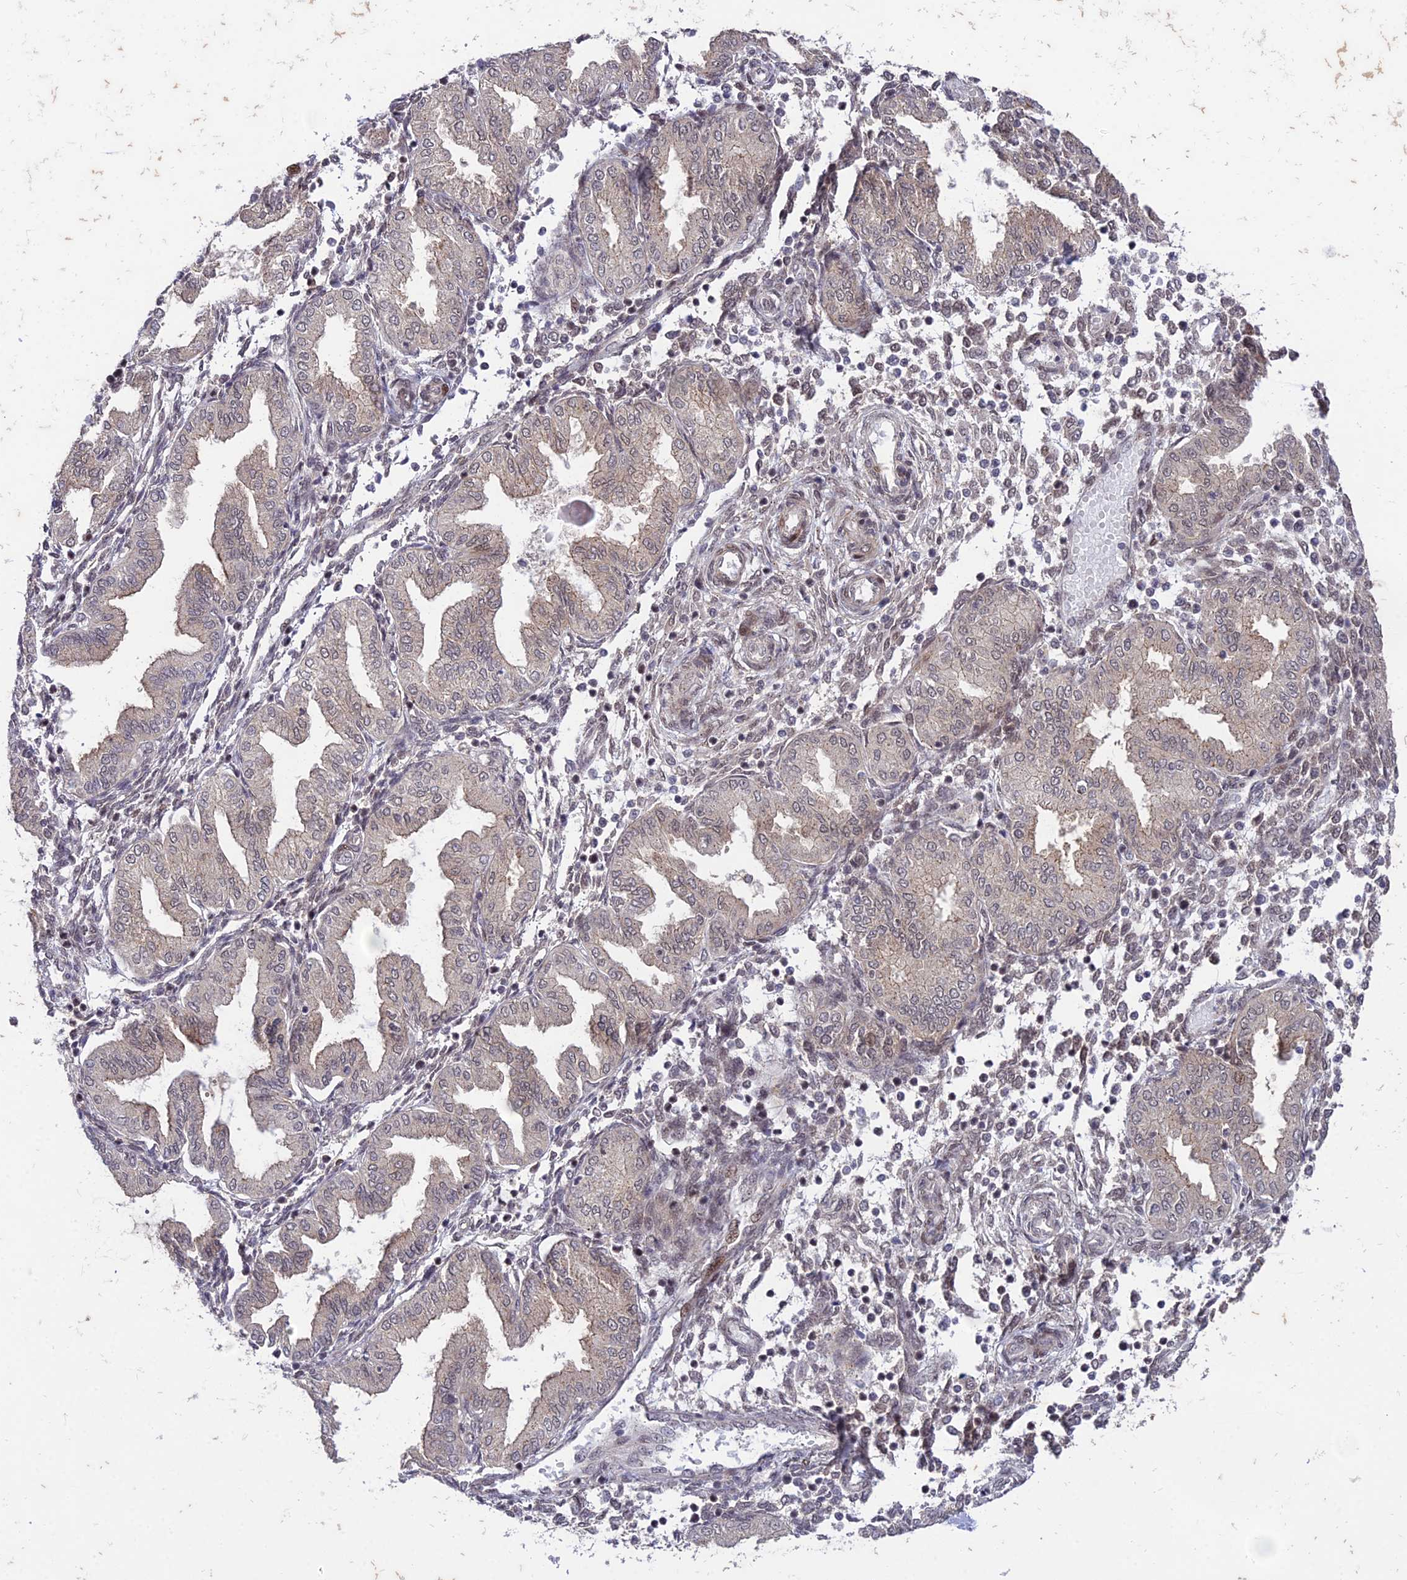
{"staining": {"intensity": "weak", "quantity": ">75%", "location": "nuclear"}, "tissue": "endometrium", "cell_type": "Cells in endometrial stroma", "image_type": "normal", "snomed": [{"axis": "morphology", "description": "Normal tissue, NOS"}, {"axis": "topography", "description": "Endometrium"}], "caption": "Immunohistochemical staining of unremarkable human endometrium displays low levels of weak nuclear expression in about >75% of cells in endometrial stroma. The staining was performed using DAB, with brown indicating positive protein expression. Nuclei are stained blue with hematoxylin.", "gene": "ZNF85", "patient": {"sex": "female", "age": 53}}